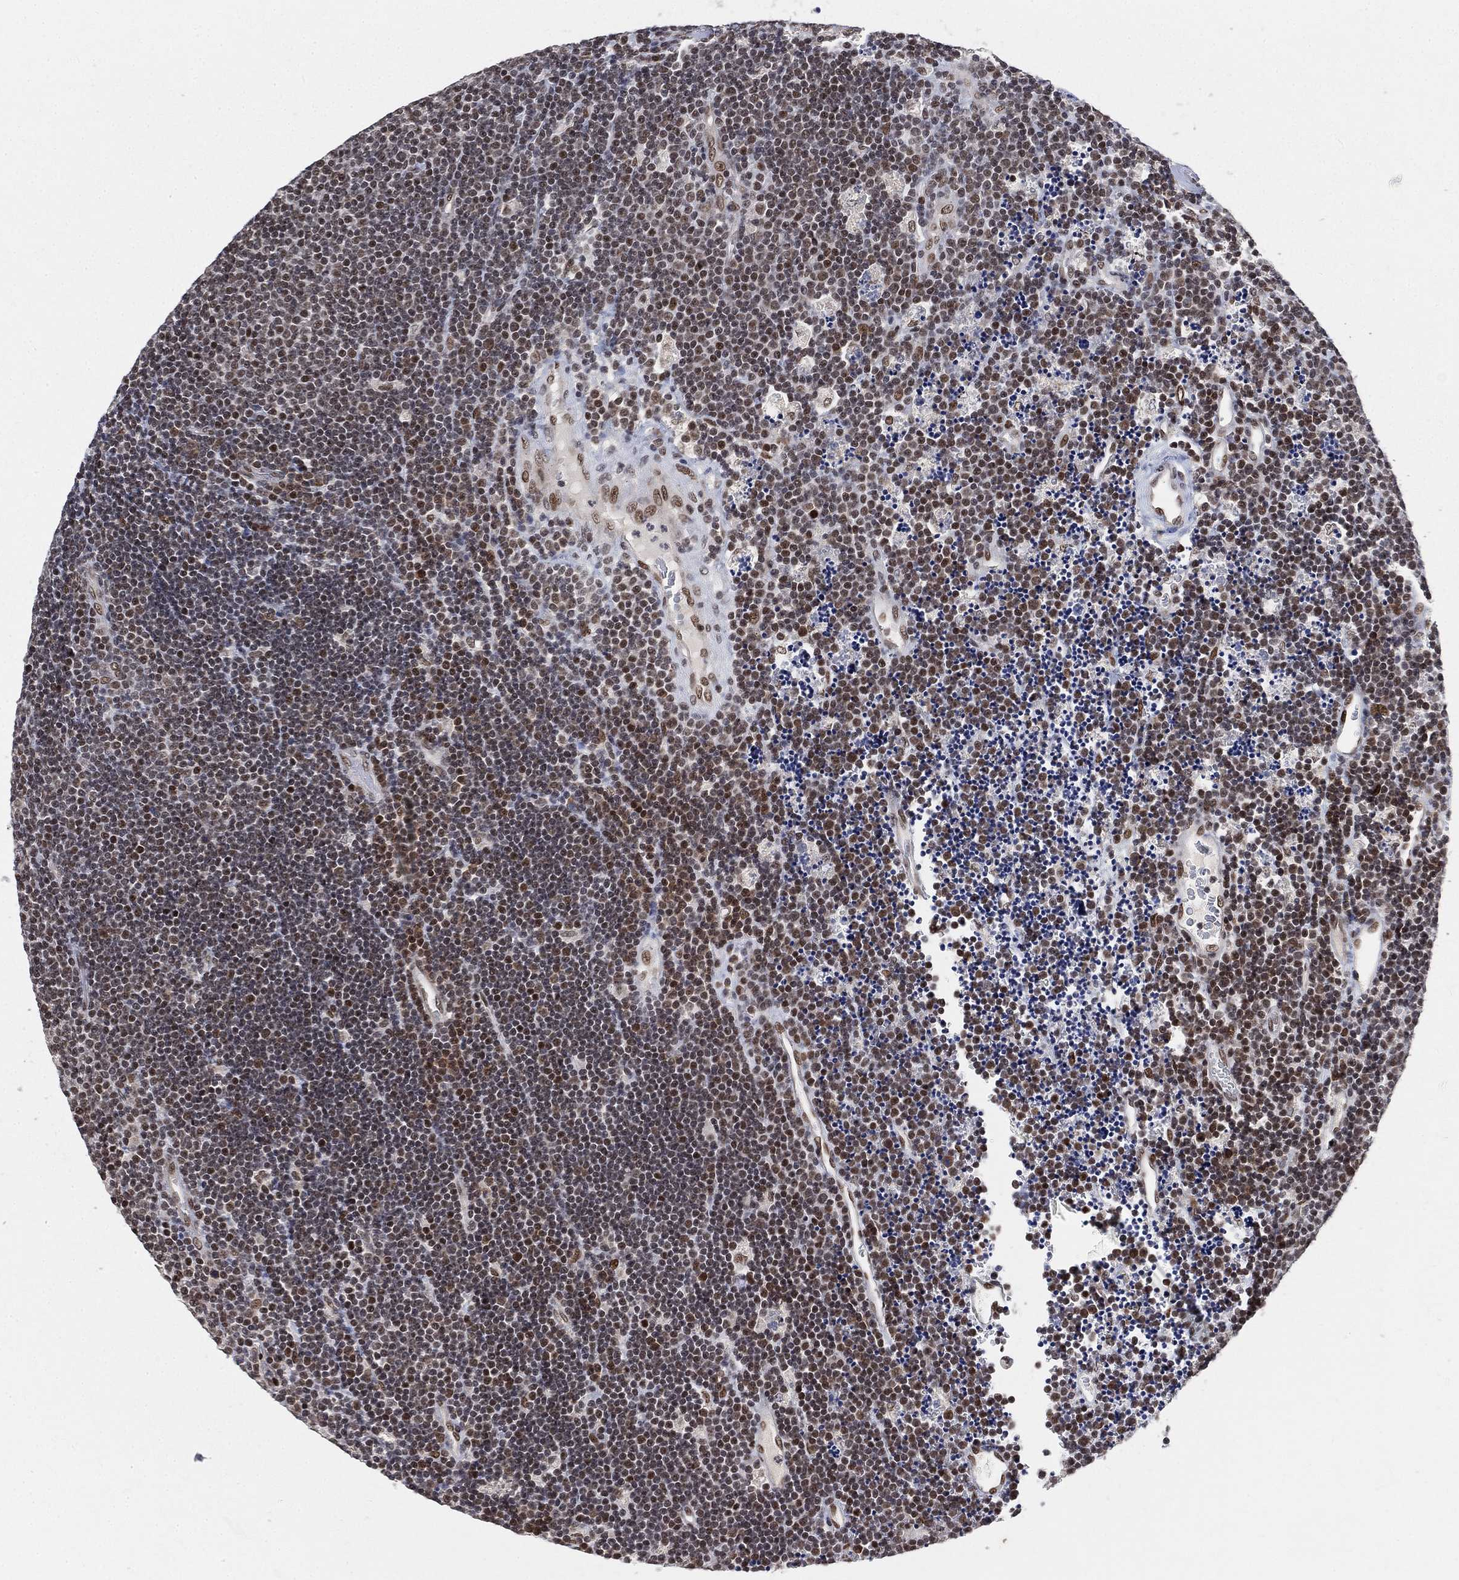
{"staining": {"intensity": "moderate", "quantity": "25%-75%", "location": "nuclear"}, "tissue": "lymphoma", "cell_type": "Tumor cells", "image_type": "cancer", "snomed": [{"axis": "morphology", "description": "Malignant lymphoma, non-Hodgkin's type, Low grade"}, {"axis": "topography", "description": "Brain"}], "caption": "Protein staining by immunohistochemistry displays moderate nuclear expression in about 25%-75% of tumor cells in malignant lymphoma, non-Hodgkin's type (low-grade).", "gene": "YLPM1", "patient": {"sex": "female", "age": 66}}